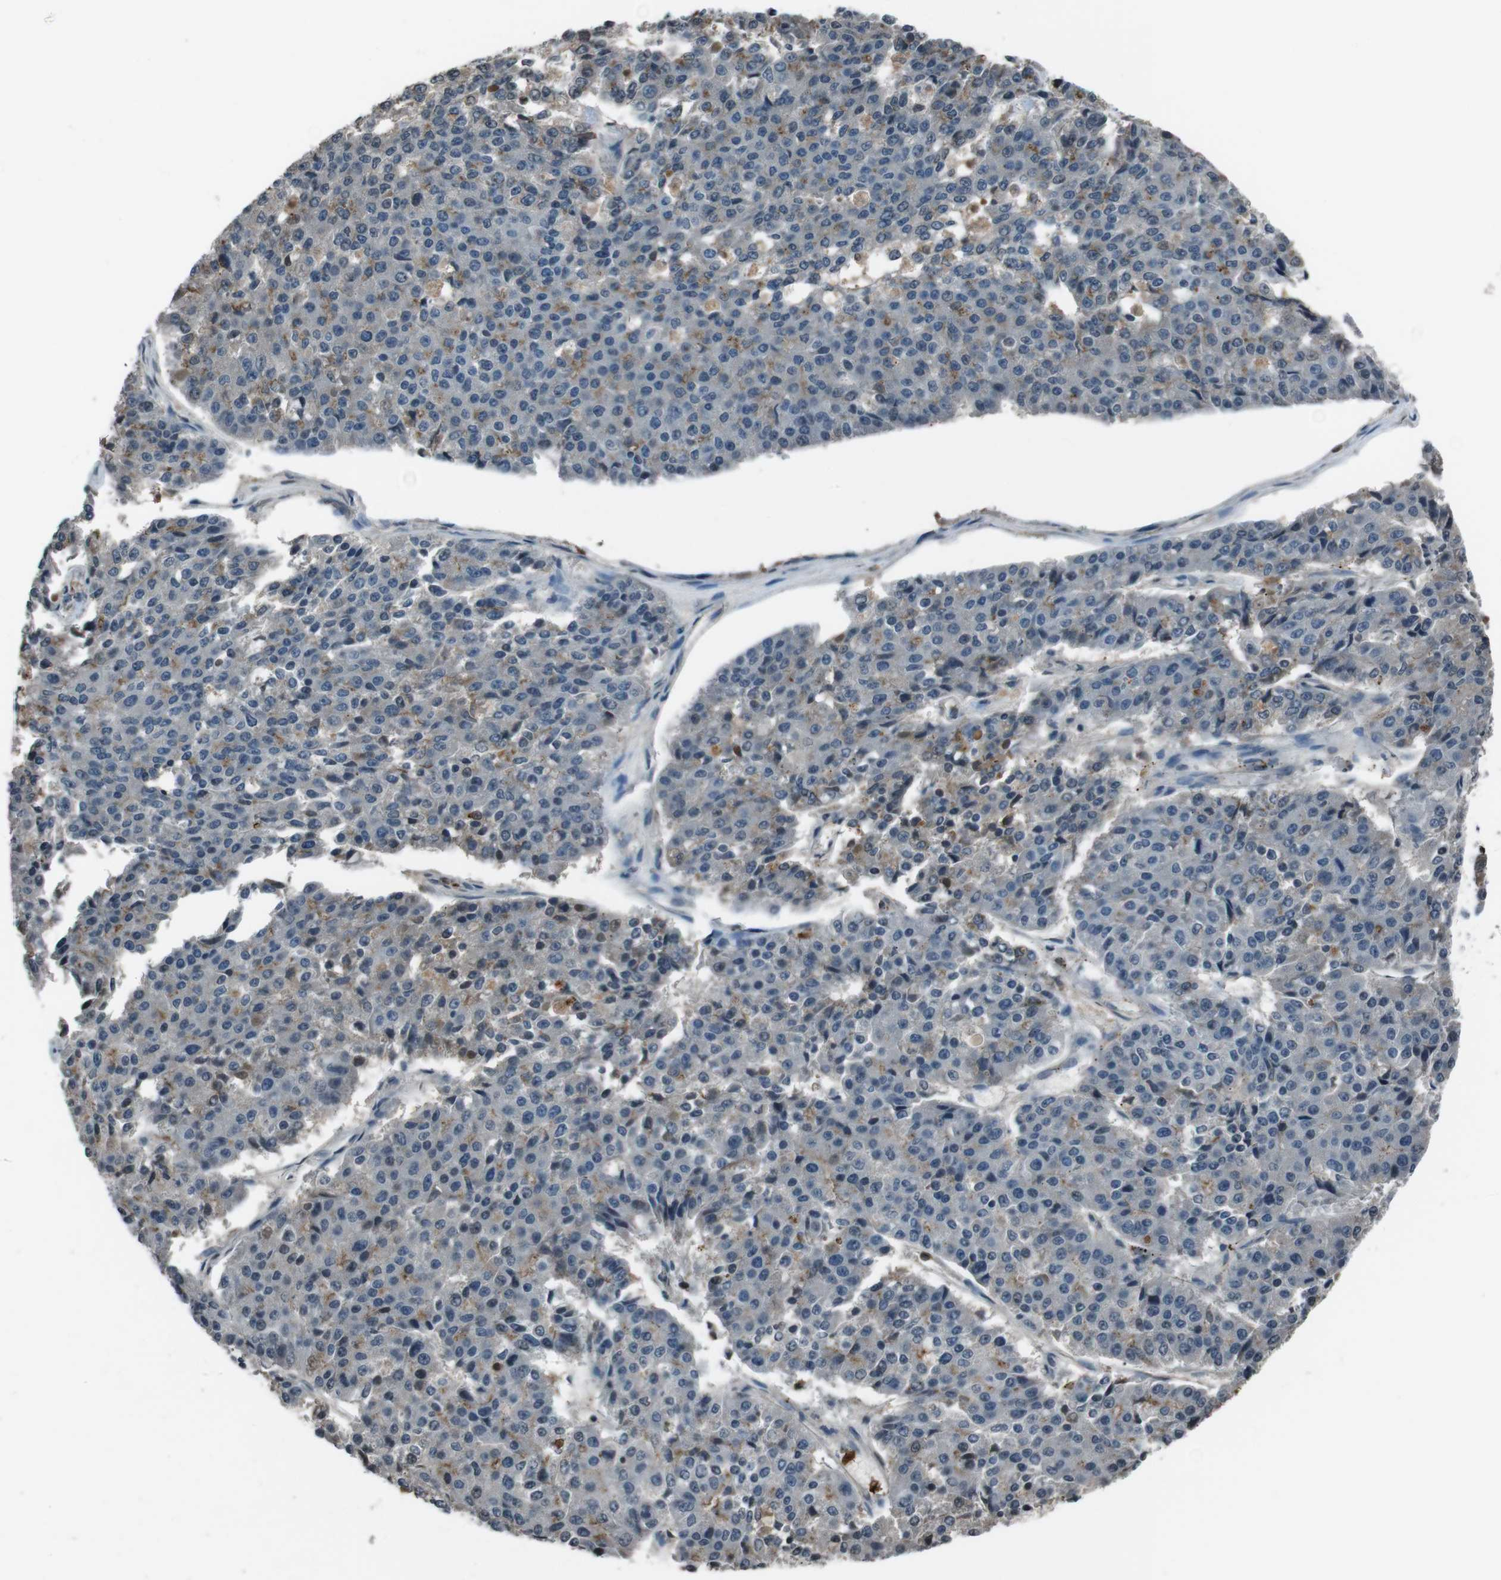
{"staining": {"intensity": "moderate", "quantity": "<25%", "location": "cytoplasmic/membranous"}, "tissue": "pancreatic cancer", "cell_type": "Tumor cells", "image_type": "cancer", "snomed": [{"axis": "morphology", "description": "Adenocarcinoma, NOS"}, {"axis": "topography", "description": "Pancreas"}], "caption": "Protein expression by immunohistochemistry (IHC) reveals moderate cytoplasmic/membranous expression in approximately <25% of tumor cells in pancreatic cancer (adenocarcinoma).", "gene": "UGT1A6", "patient": {"sex": "male", "age": 50}}